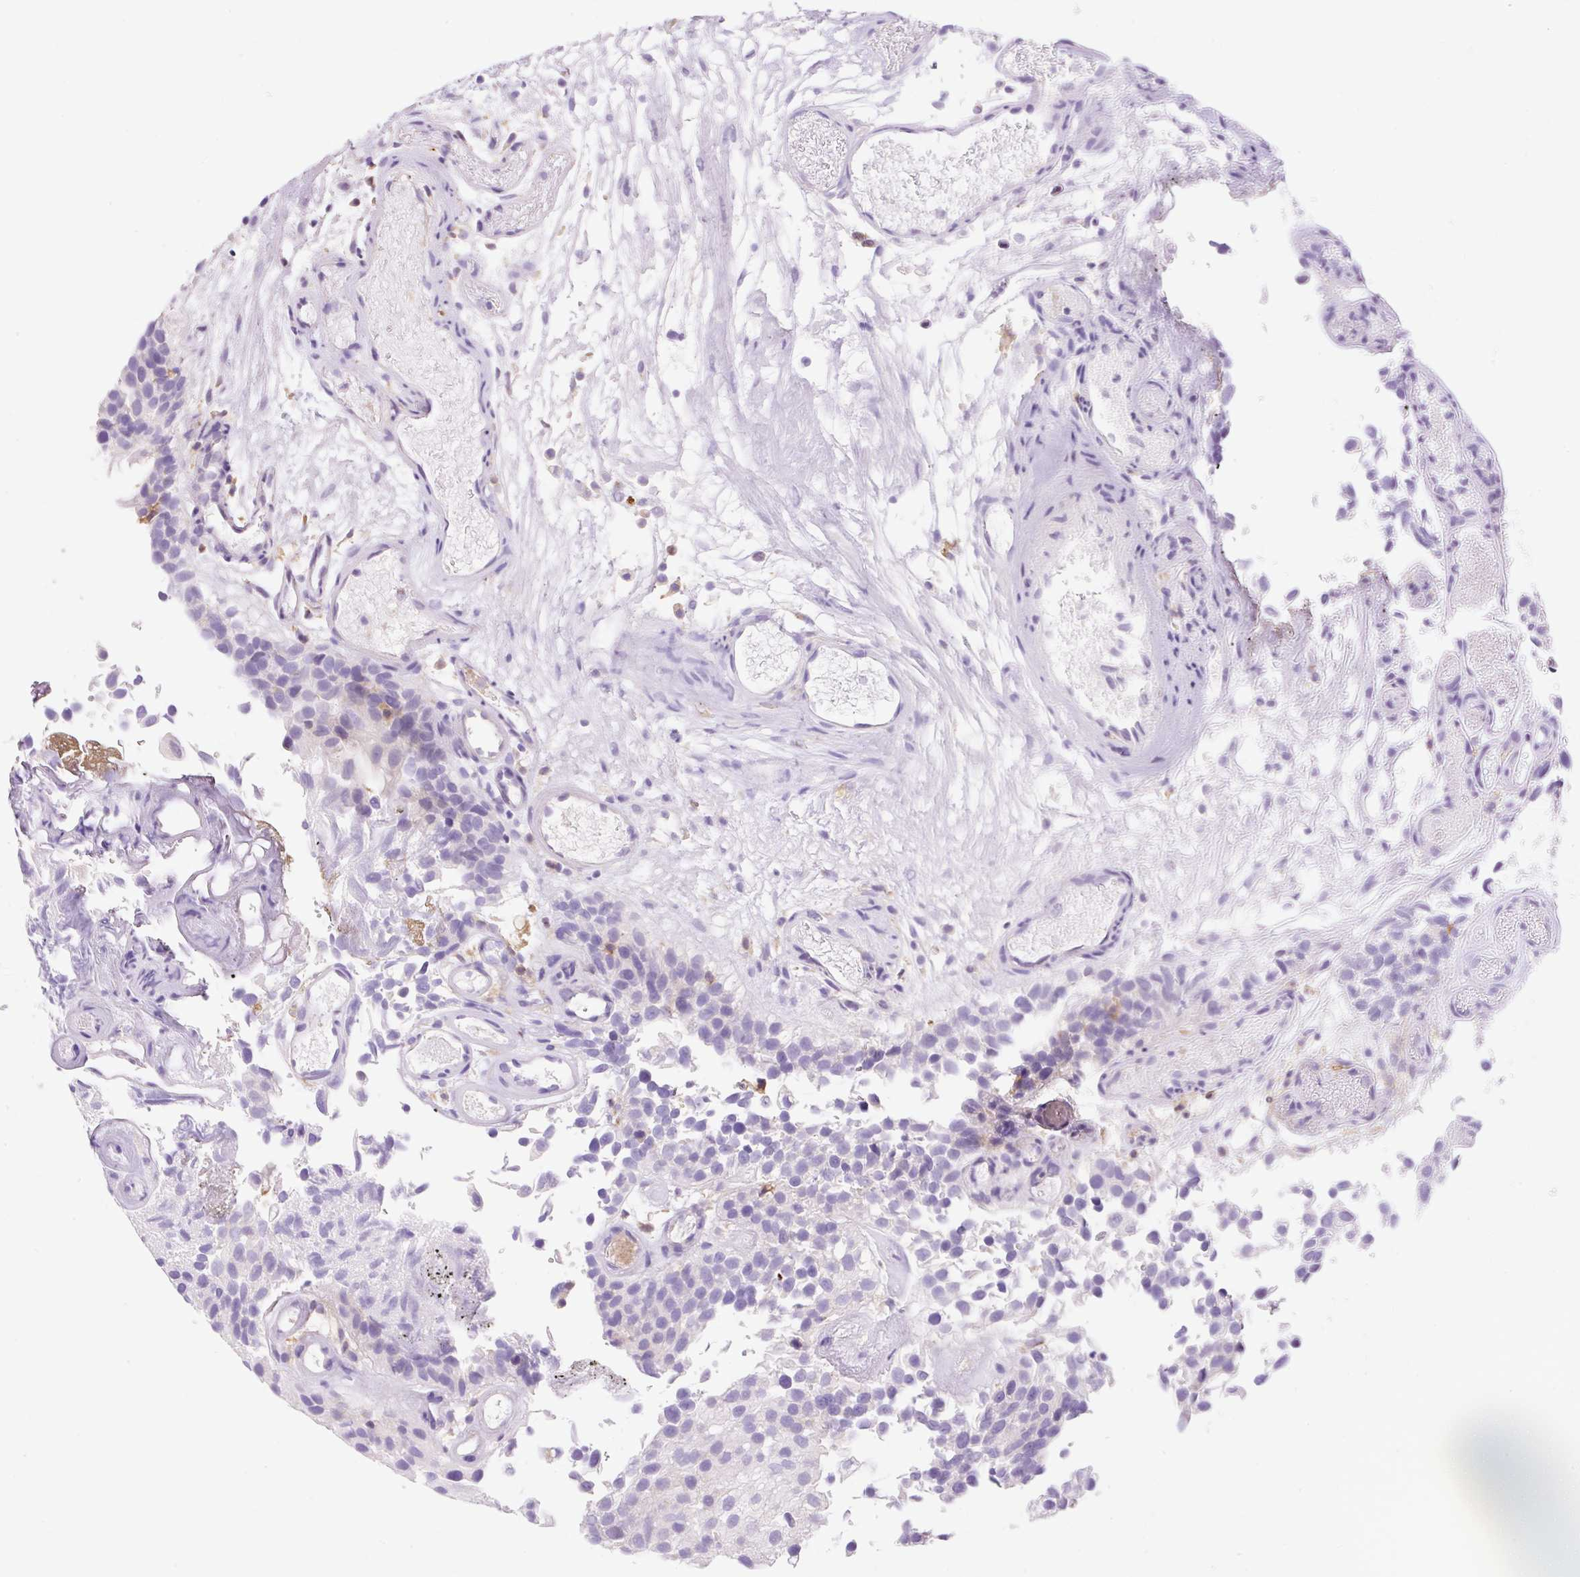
{"staining": {"intensity": "negative", "quantity": "none", "location": "none"}, "tissue": "urothelial cancer", "cell_type": "Tumor cells", "image_type": "cancer", "snomed": [{"axis": "morphology", "description": "Urothelial carcinoma, NOS"}, {"axis": "topography", "description": "Urinary bladder"}], "caption": "Urothelial cancer was stained to show a protein in brown. There is no significant positivity in tumor cells.", "gene": "TDRD15", "patient": {"sex": "male", "age": 87}}